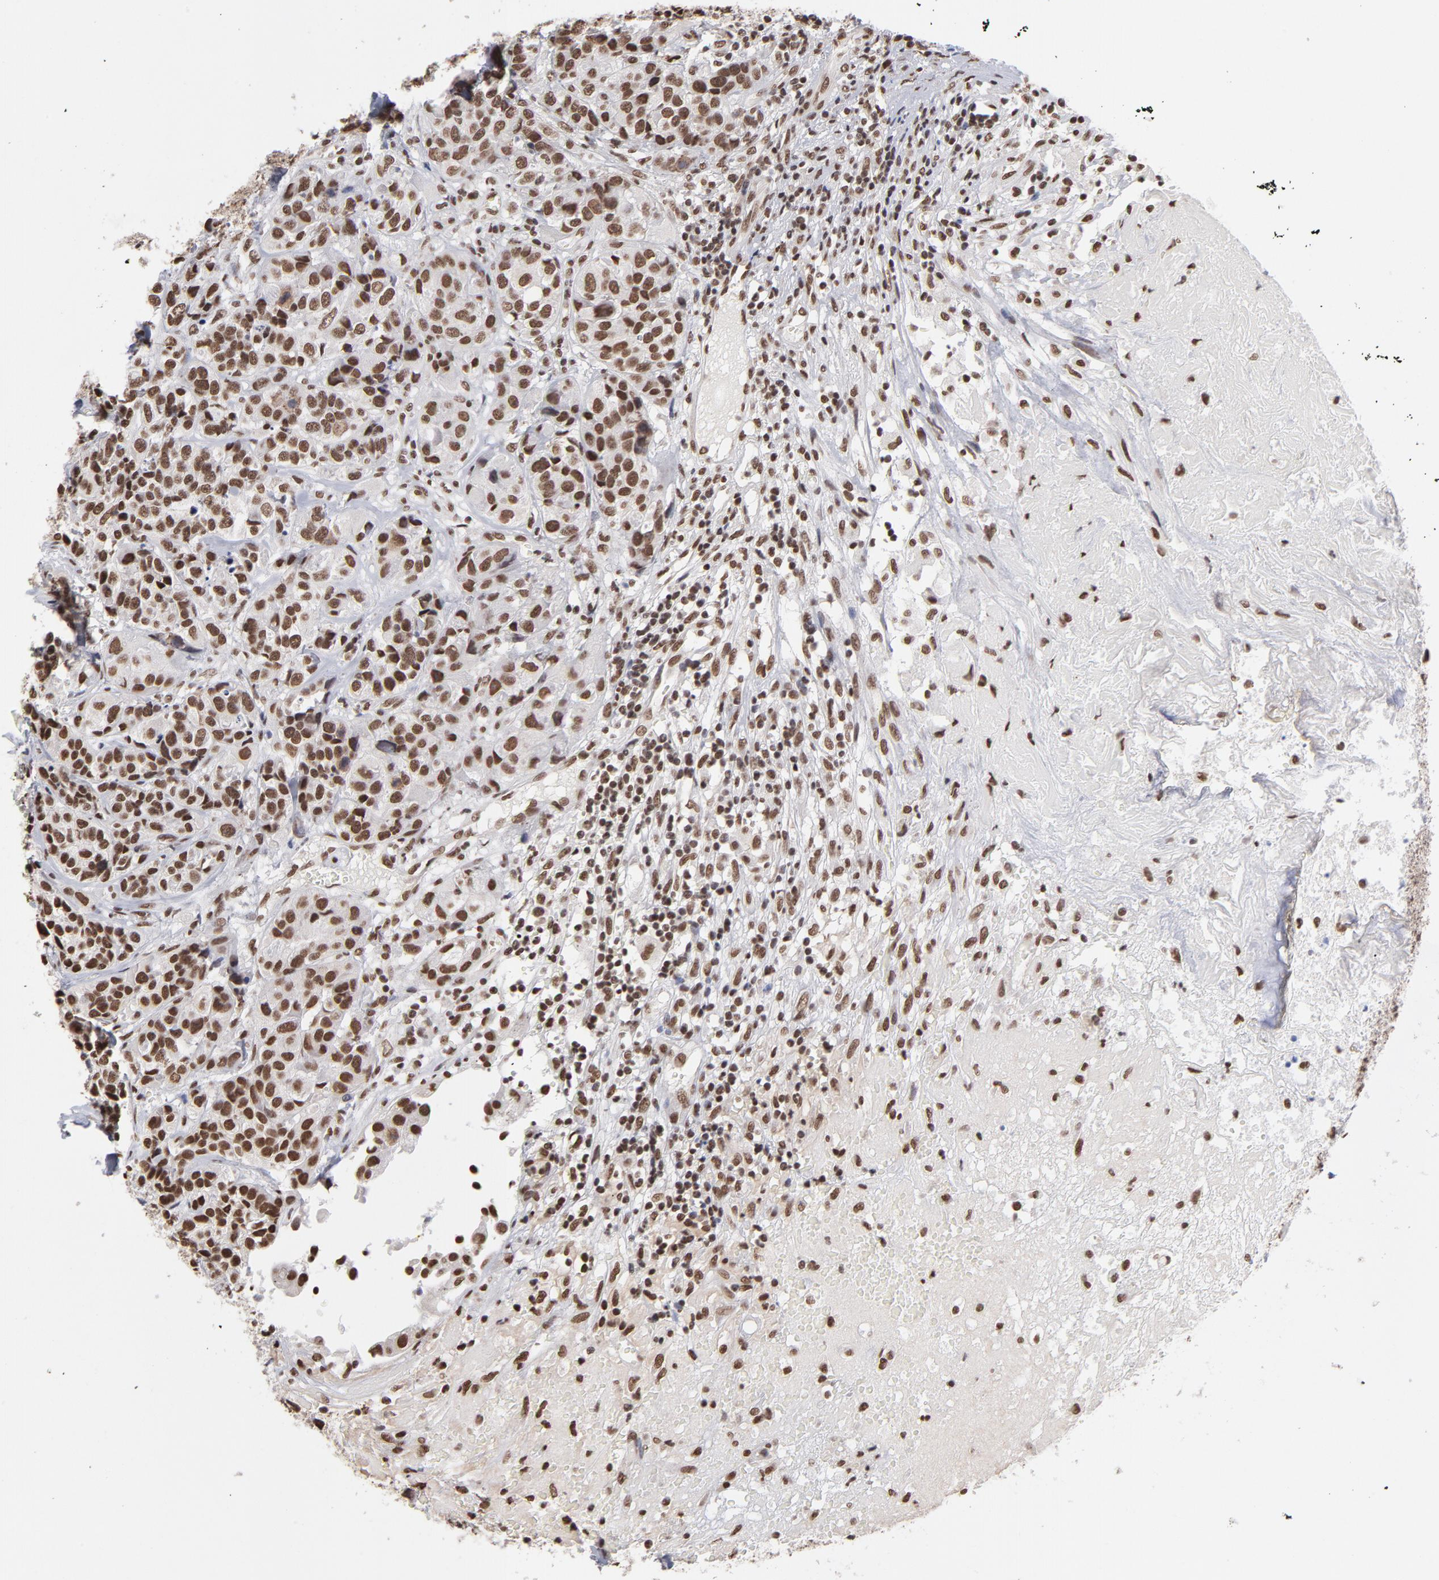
{"staining": {"intensity": "strong", "quantity": ">75%", "location": "nuclear"}, "tissue": "urothelial cancer", "cell_type": "Tumor cells", "image_type": "cancer", "snomed": [{"axis": "morphology", "description": "Urothelial carcinoma, High grade"}, {"axis": "topography", "description": "Urinary bladder"}], "caption": "A high amount of strong nuclear staining is present in approximately >75% of tumor cells in urothelial cancer tissue. (Stains: DAB in brown, nuclei in blue, Microscopy: brightfield microscopy at high magnification).", "gene": "ZNF3", "patient": {"sex": "female", "age": 81}}